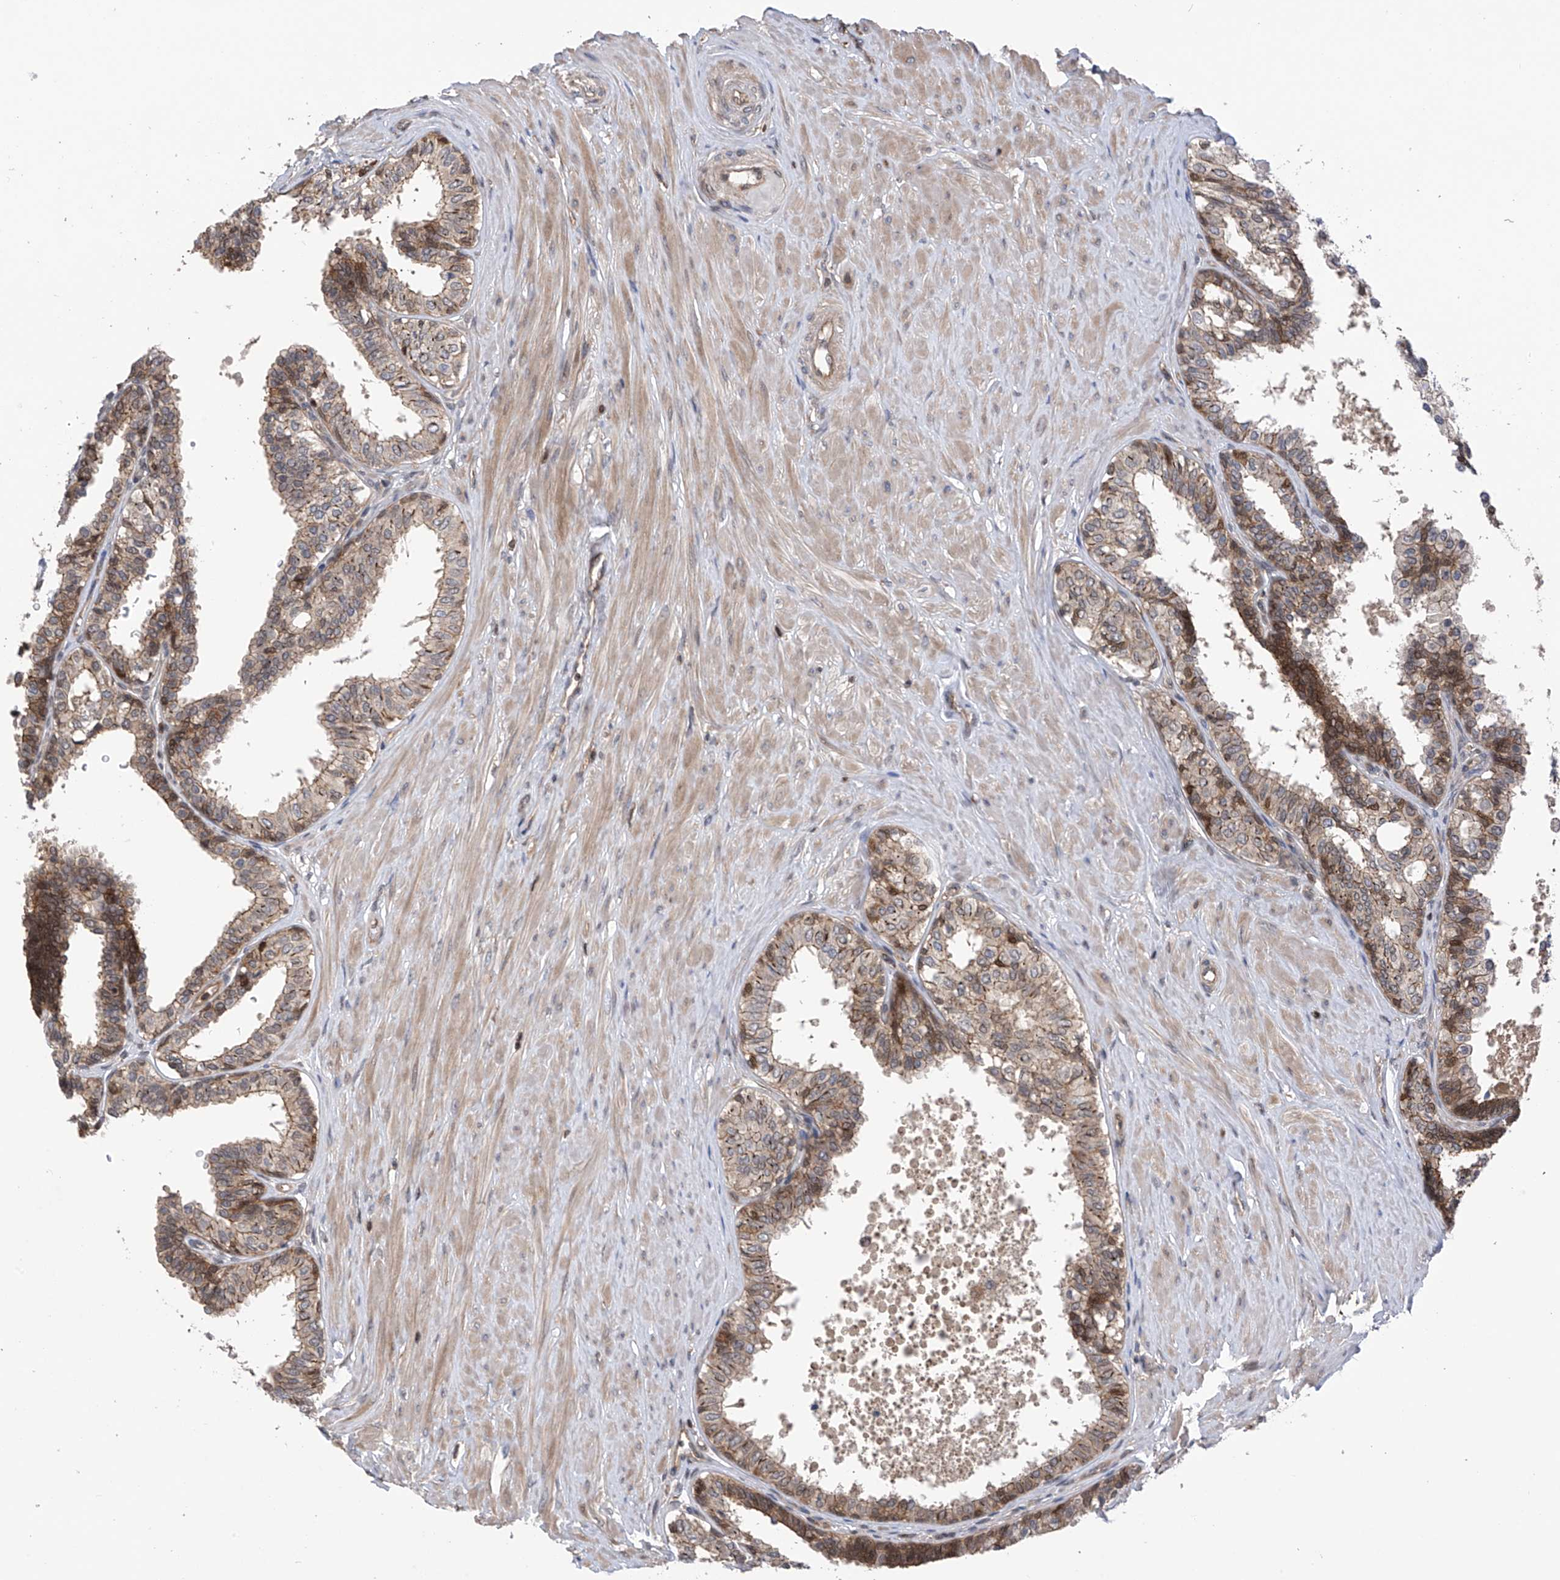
{"staining": {"intensity": "moderate", "quantity": "25%-75%", "location": "cytoplasmic/membranous"}, "tissue": "prostate", "cell_type": "Glandular cells", "image_type": "normal", "snomed": [{"axis": "morphology", "description": "Normal tissue, NOS"}, {"axis": "topography", "description": "Prostate"}], "caption": "An IHC image of normal tissue is shown. Protein staining in brown labels moderate cytoplasmic/membranous positivity in prostate within glandular cells.", "gene": "DNAJC9", "patient": {"sex": "male", "age": 48}}